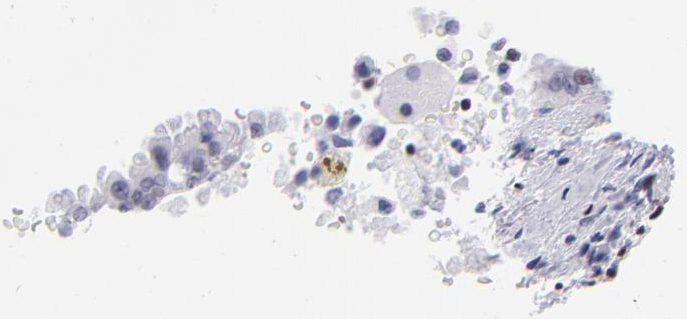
{"staining": {"intensity": "negative", "quantity": "none", "location": "none"}, "tissue": "lung cancer", "cell_type": "Tumor cells", "image_type": "cancer", "snomed": [{"axis": "morphology", "description": "Adenocarcinoma, NOS"}, {"axis": "topography", "description": "Lung"}], "caption": "A histopathology image of human lung cancer is negative for staining in tumor cells. (IHC, brightfield microscopy, high magnification).", "gene": "ETS1", "patient": {"sex": "female", "age": 44}}